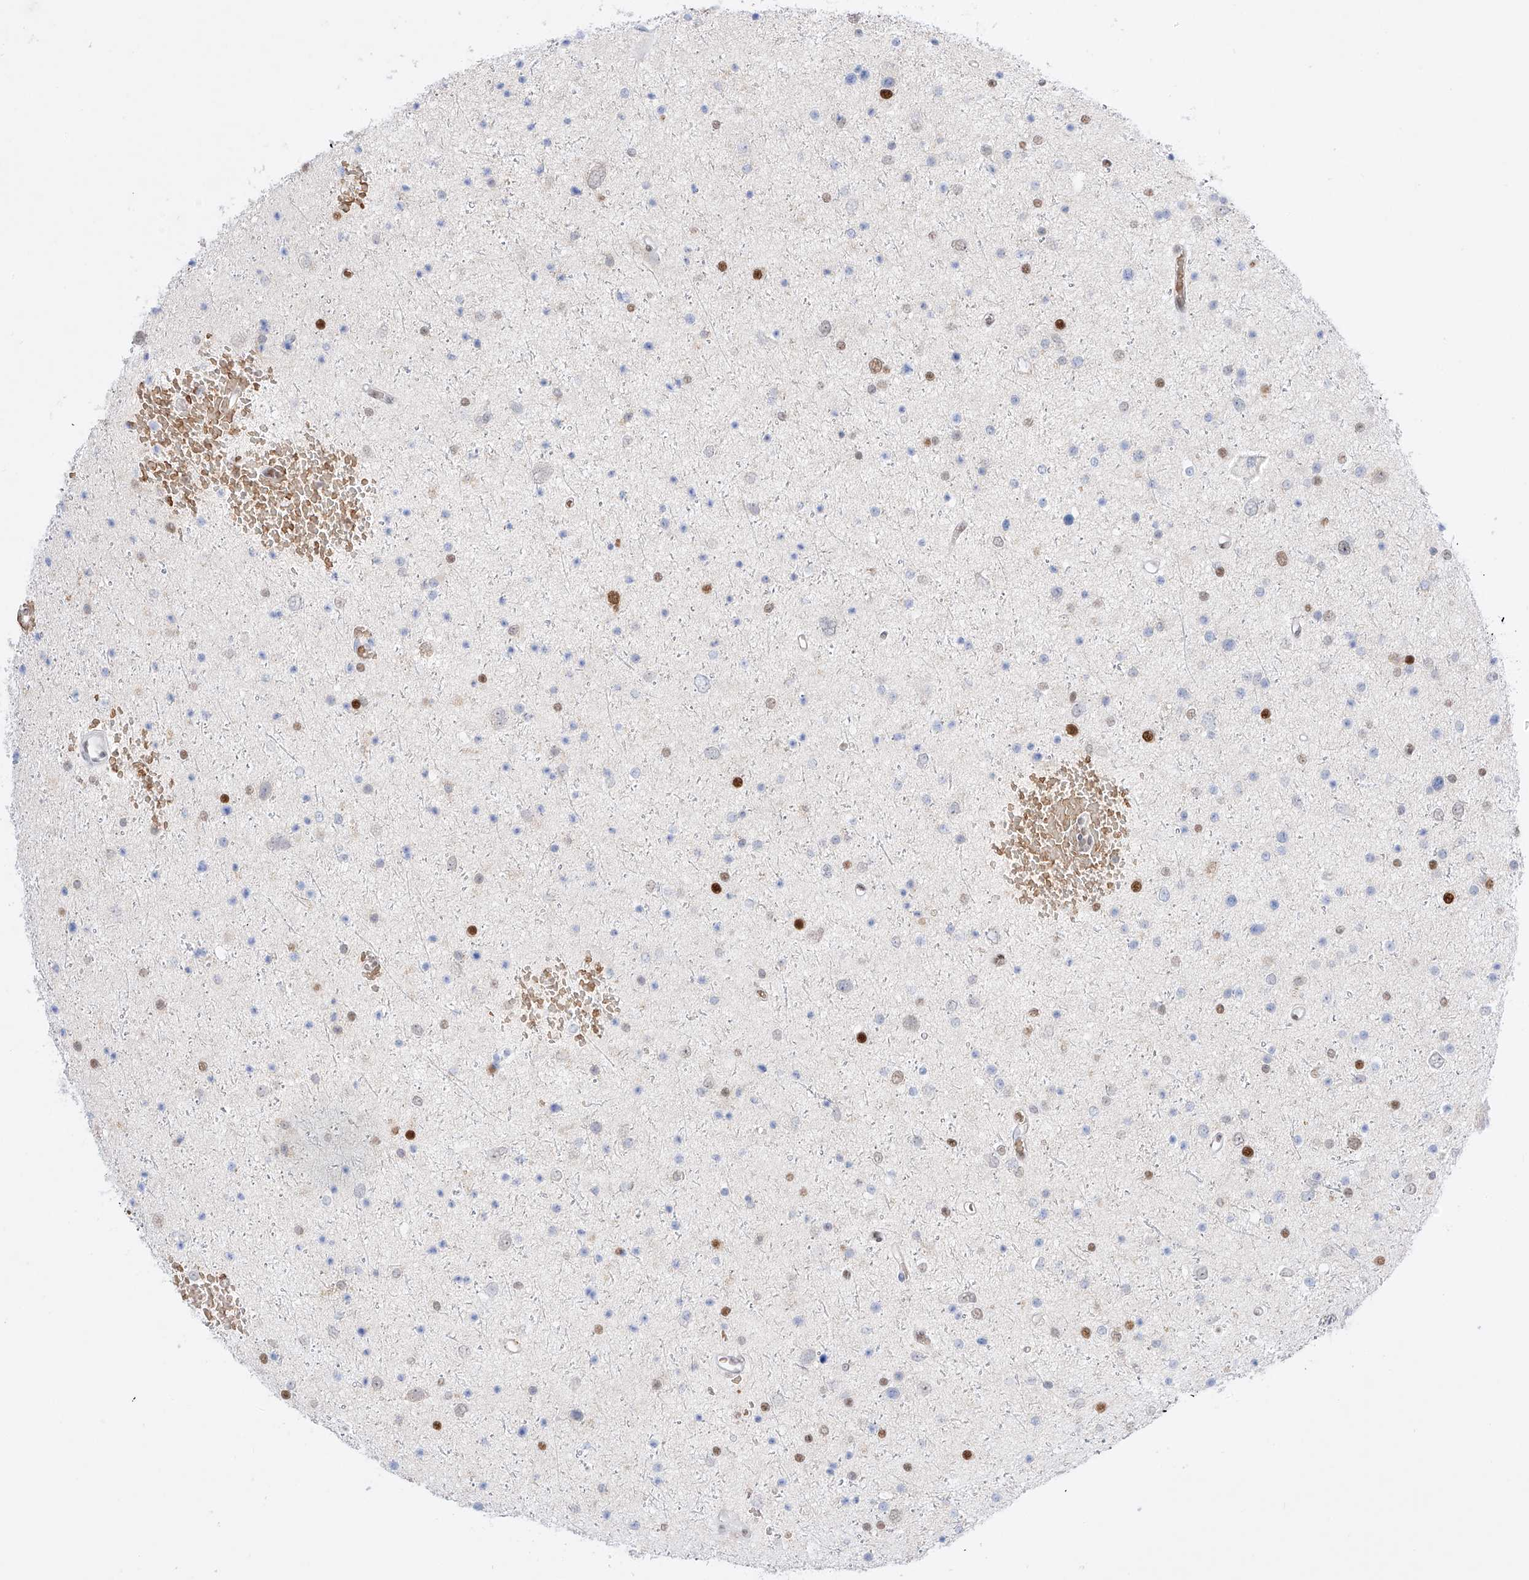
{"staining": {"intensity": "strong", "quantity": "<25%", "location": "nuclear"}, "tissue": "glioma", "cell_type": "Tumor cells", "image_type": "cancer", "snomed": [{"axis": "morphology", "description": "Glioma, malignant, Low grade"}, {"axis": "topography", "description": "Brain"}], "caption": "Human glioma stained with a protein marker demonstrates strong staining in tumor cells.", "gene": "APIP", "patient": {"sex": "female", "age": 37}}